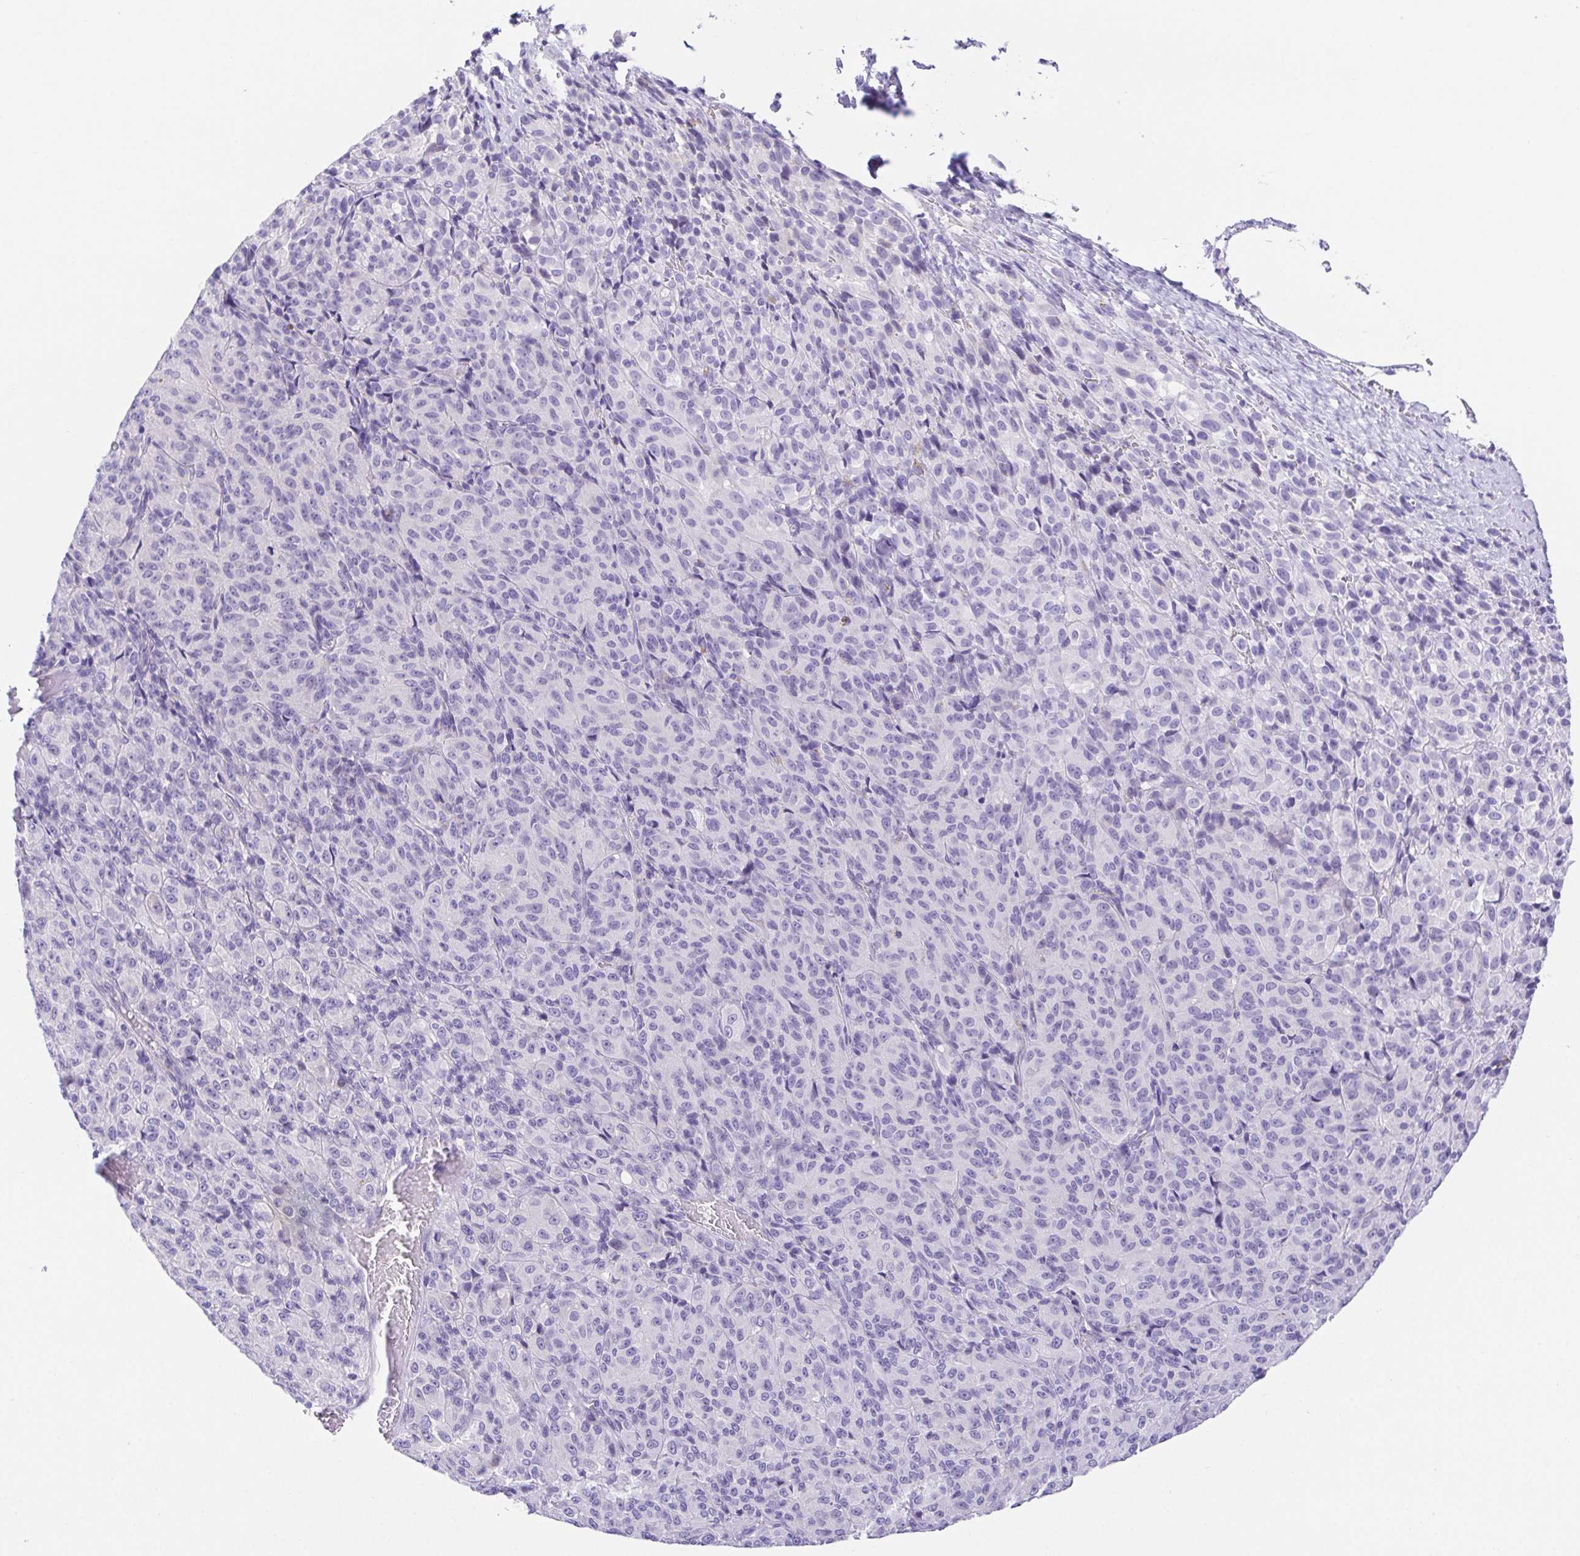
{"staining": {"intensity": "negative", "quantity": "none", "location": "none"}, "tissue": "melanoma", "cell_type": "Tumor cells", "image_type": "cancer", "snomed": [{"axis": "morphology", "description": "Malignant melanoma, Metastatic site"}, {"axis": "topography", "description": "Brain"}], "caption": "Protein analysis of melanoma exhibits no significant expression in tumor cells.", "gene": "LUZP4", "patient": {"sex": "female", "age": 56}}